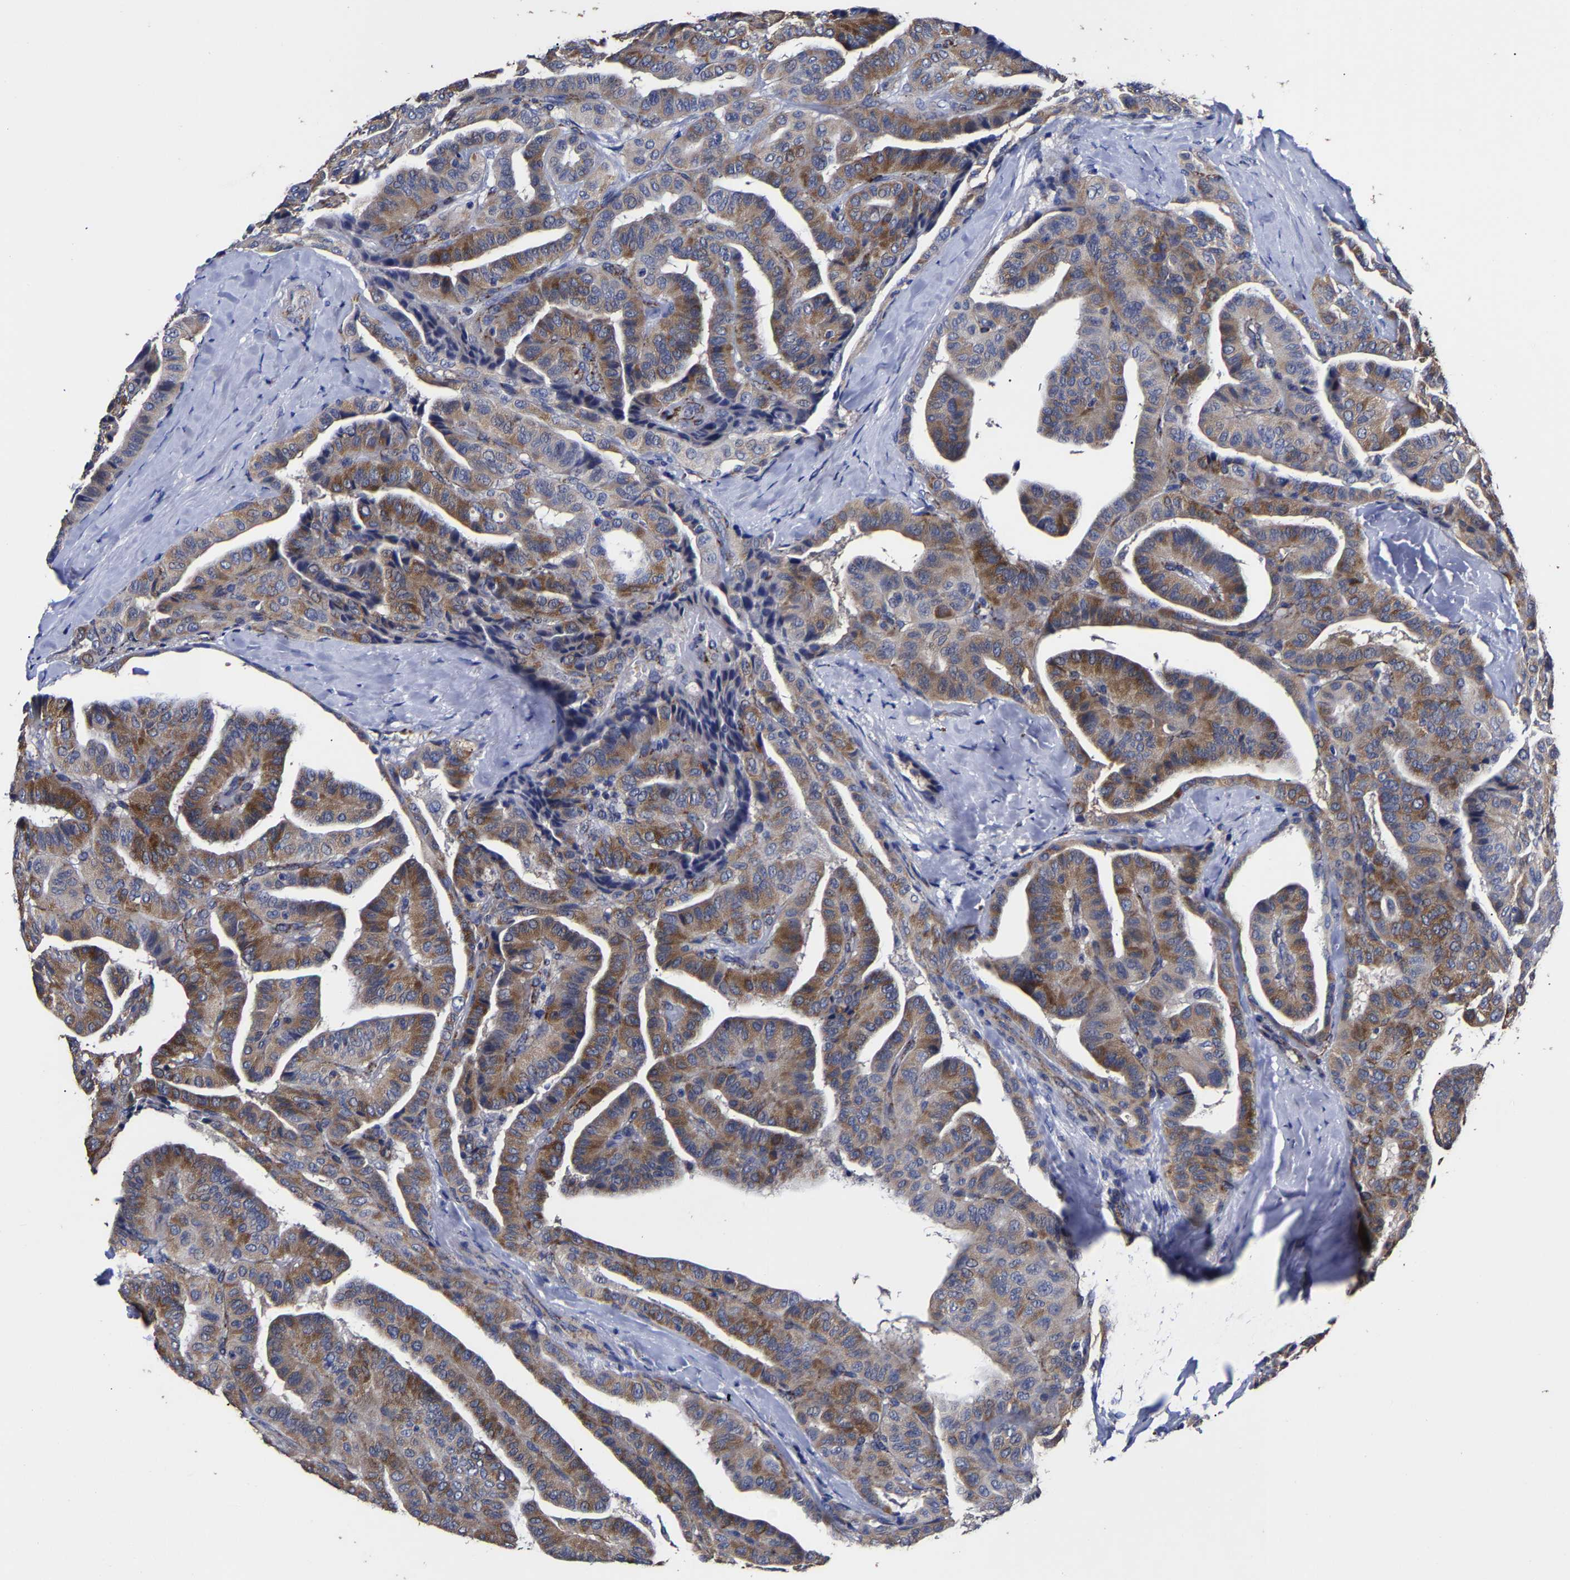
{"staining": {"intensity": "moderate", "quantity": ">75%", "location": "cytoplasmic/membranous"}, "tissue": "thyroid cancer", "cell_type": "Tumor cells", "image_type": "cancer", "snomed": [{"axis": "morphology", "description": "Papillary adenocarcinoma, NOS"}, {"axis": "topography", "description": "Thyroid gland"}], "caption": "IHC image of human thyroid cancer (papillary adenocarcinoma) stained for a protein (brown), which demonstrates medium levels of moderate cytoplasmic/membranous expression in about >75% of tumor cells.", "gene": "AASS", "patient": {"sex": "male", "age": 77}}